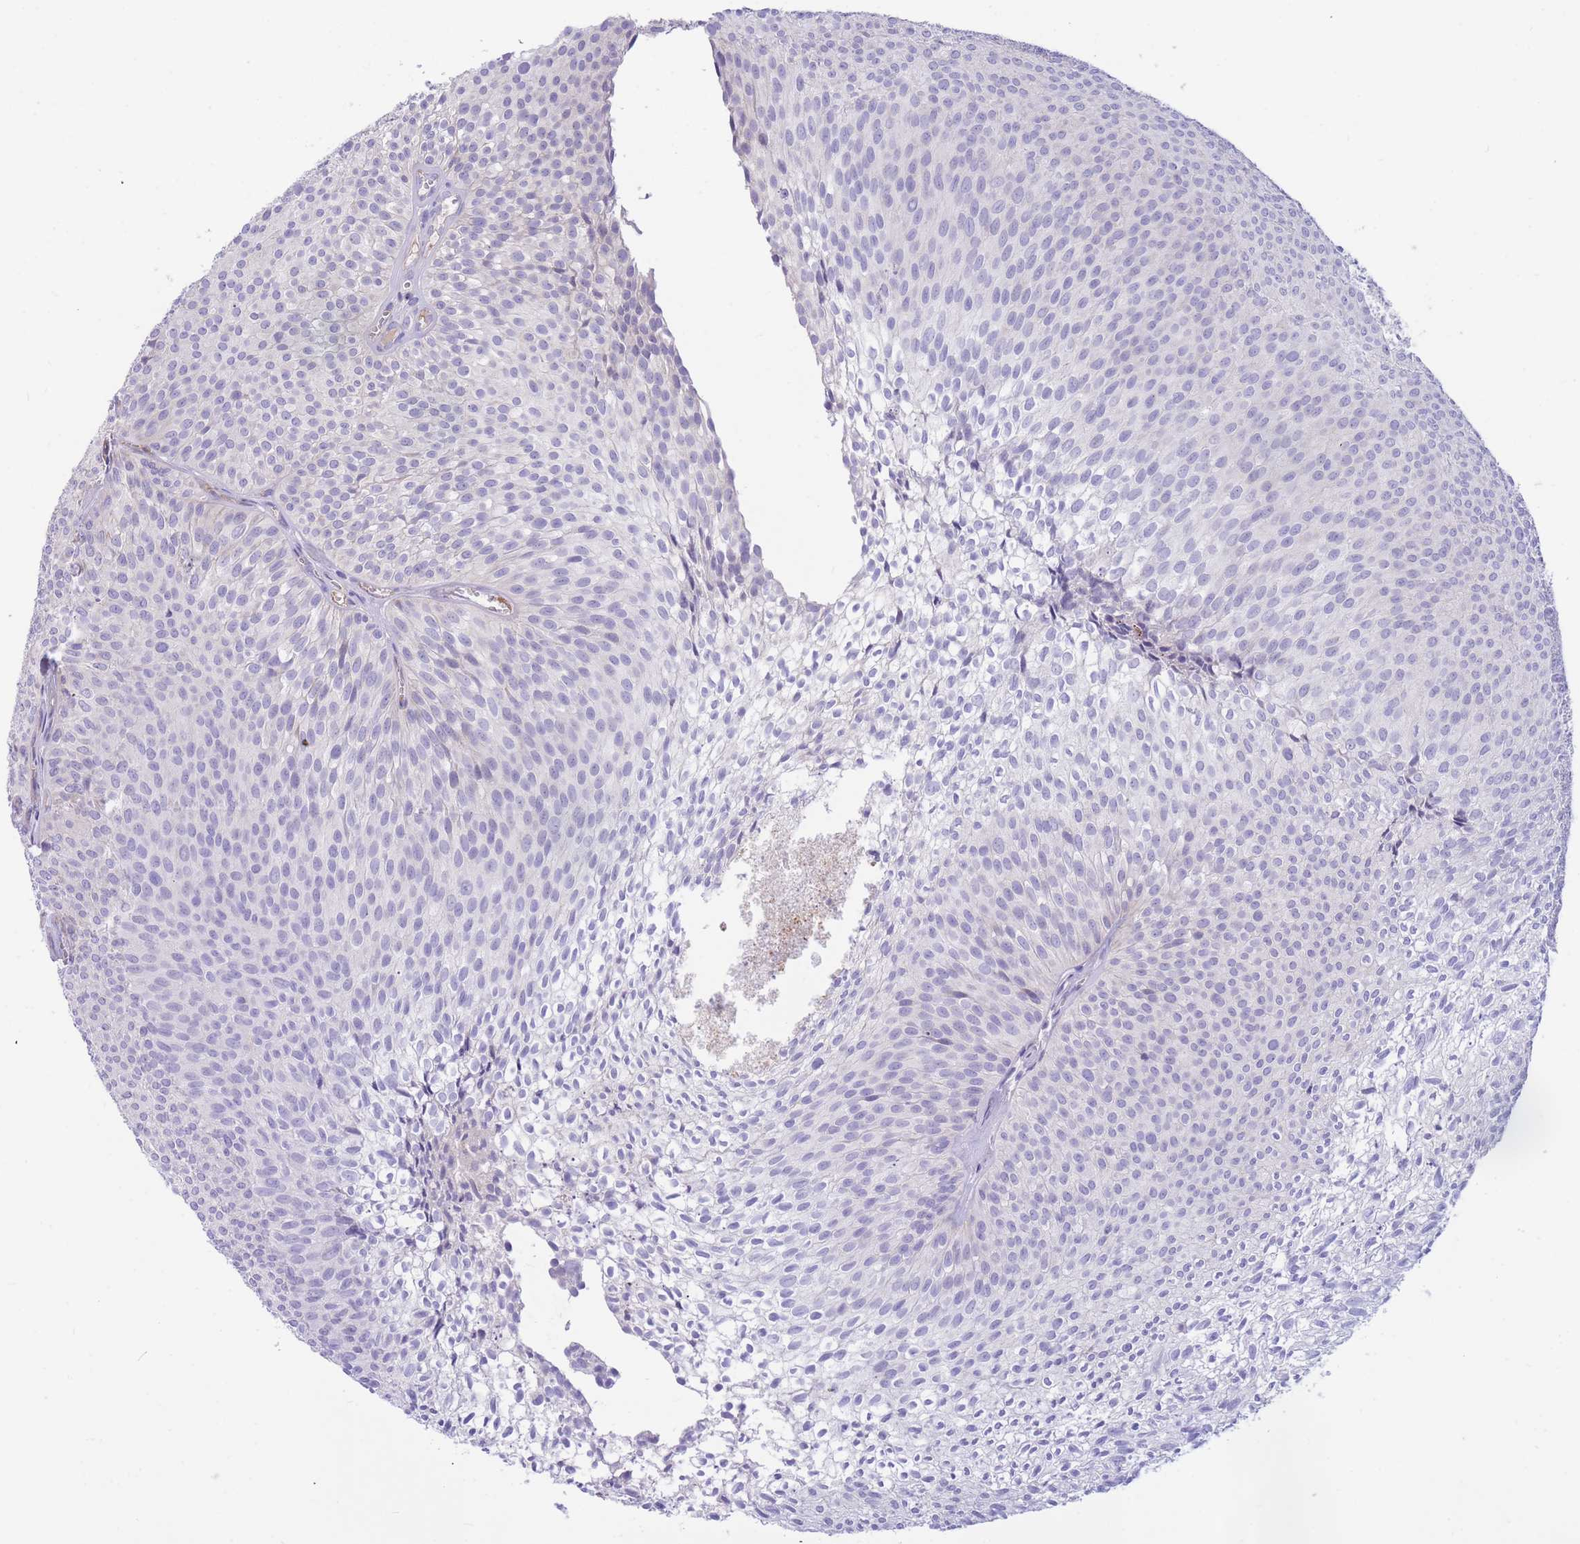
{"staining": {"intensity": "negative", "quantity": "none", "location": "none"}, "tissue": "urothelial cancer", "cell_type": "Tumor cells", "image_type": "cancer", "snomed": [{"axis": "morphology", "description": "Urothelial carcinoma, Low grade"}, {"axis": "topography", "description": "Urinary bladder"}], "caption": "Immunohistochemical staining of urothelial carcinoma (low-grade) shows no significant expression in tumor cells.", "gene": "SULT1A1", "patient": {"sex": "male", "age": 91}}